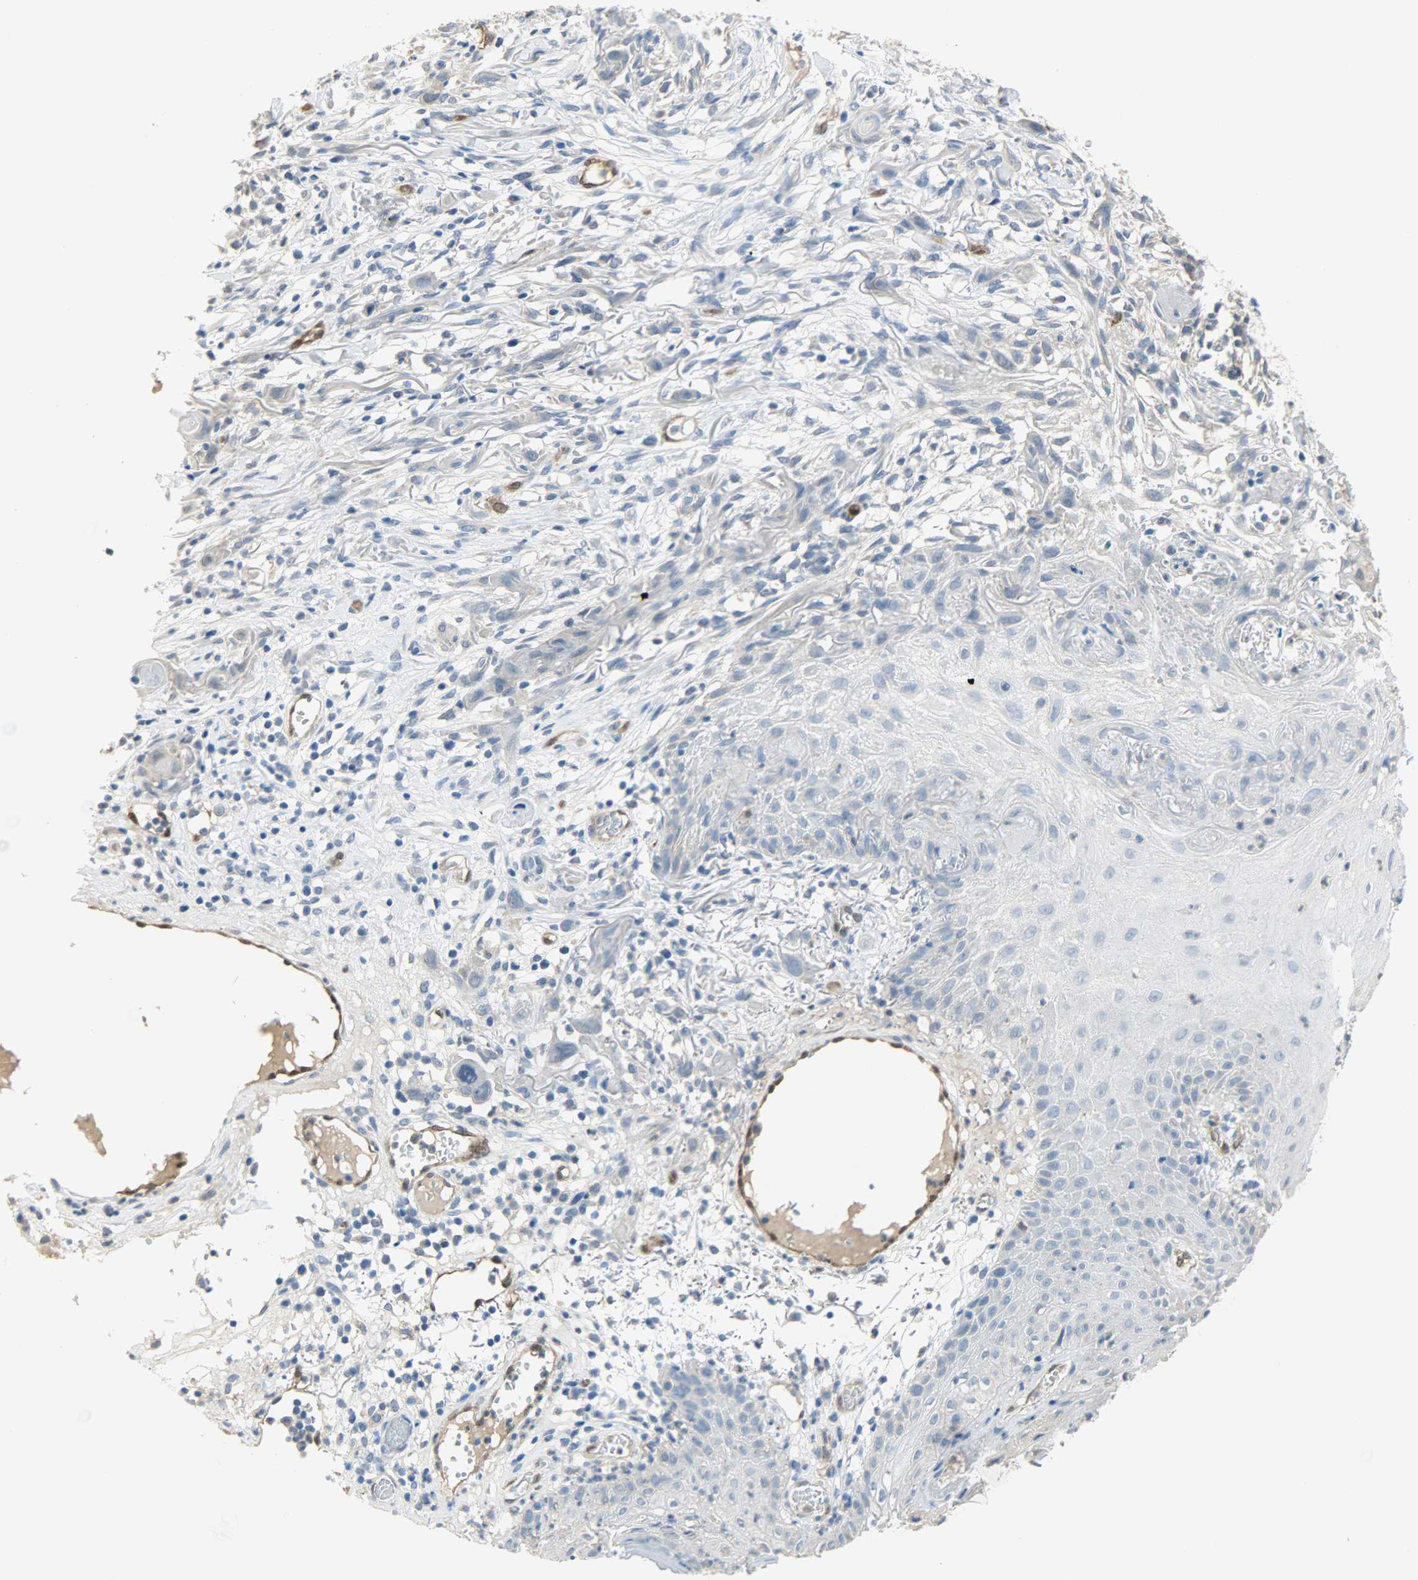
{"staining": {"intensity": "negative", "quantity": "none", "location": "none"}, "tissue": "skin cancer", "cell_type": "Tumor cells", "image_type": "cancer", "snomed": [{"axis": "morphology", "description": "Normal tissue, NOS"}, {"axis": "morphology", "description": "Squamous cell carcinoma, NOS"}, {"axis": "topography", "description": "Skin"}], "caption": "The immunohistochemistry (IHC) micrograph has no significant staining in tumor cells of skin cancer tissue.", "gene": "FKBP1A", "patient": {"sex": "female", "age": 59}}